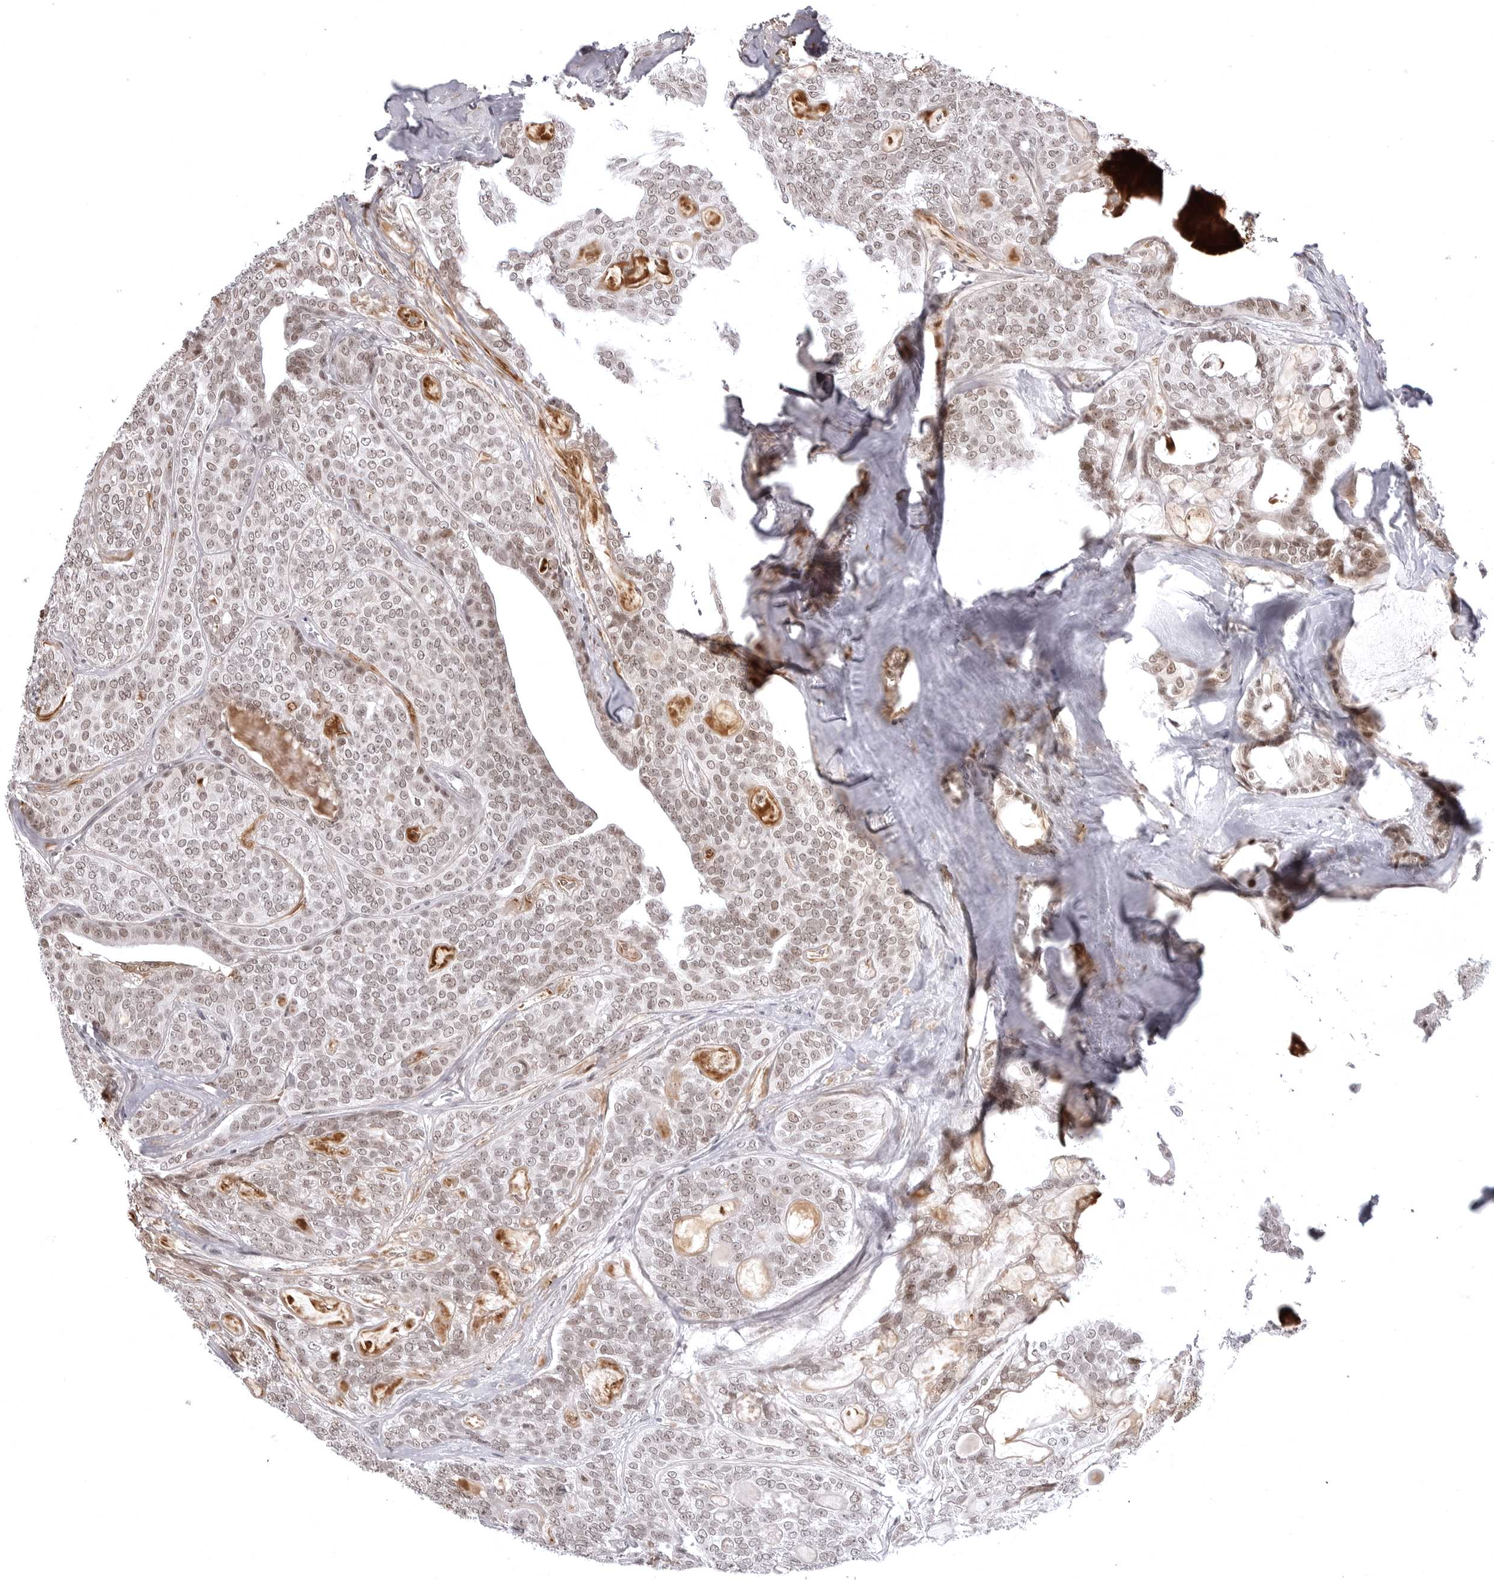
{"staining": {"intensity": "weak", "quantity": ">75%", "location": "nuclear"}, "tissue": "head and neck cancer", "cell_type": "Tumor cells", "image_type": "cancer", "snomed": [{"axis": "morphology", "description": "Adenocarcinoma, NOS"}, {"axis": "topography", "description": "Head-Neck"}], "caption": "Immunohistochemistry (IHC) of human adenocarcinoma (head and neck) demonstrates low levels of weak nuclear expression in approximately >75% of tumor cells.", "gene": "PHF3", "patient": {"sex": "male", "age": 66}}